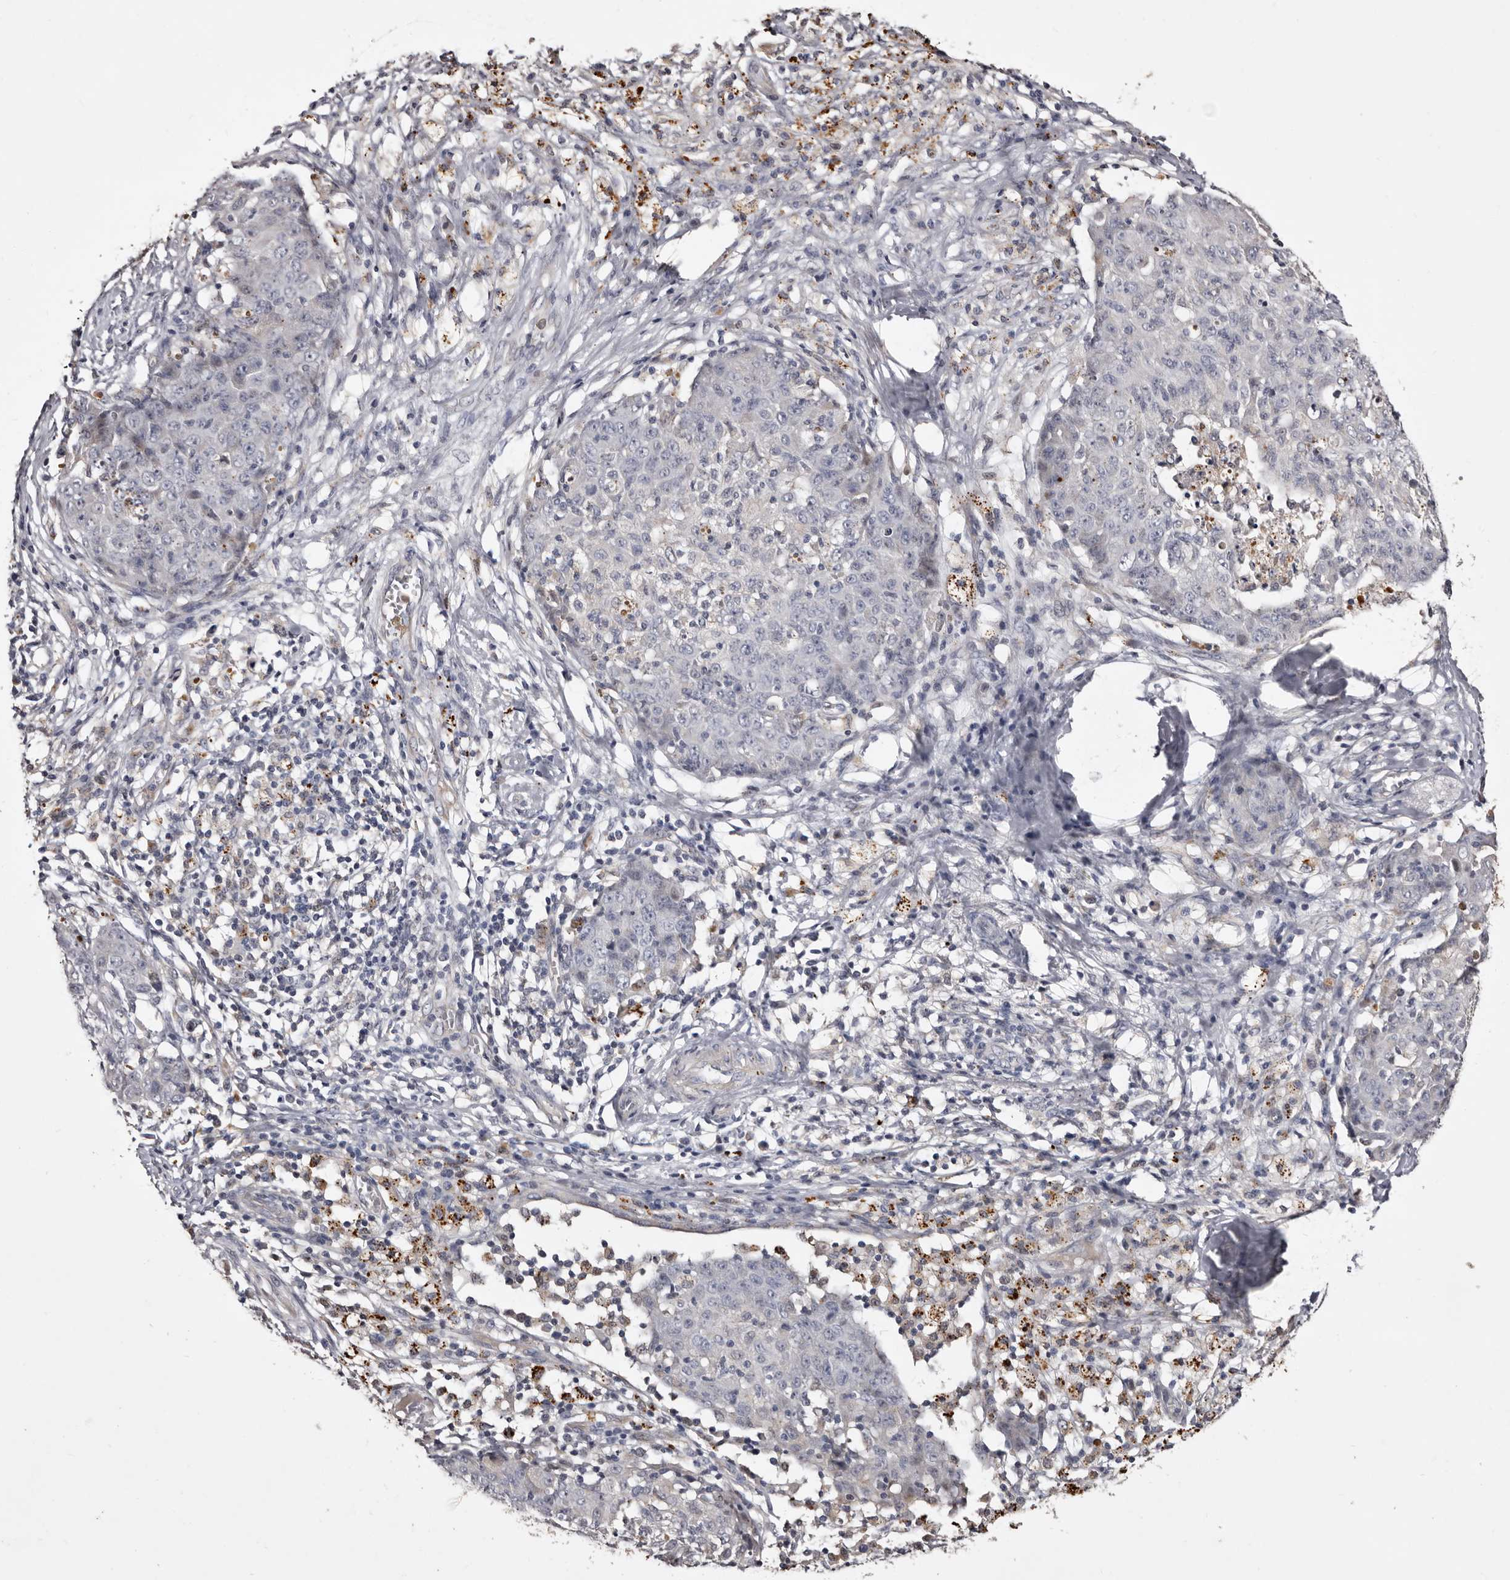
{"staining": {"intensity": "negative", "quantity": "none", "location": "none"}, "tissue": "ovarian cancer", "cell_type": "Tumor cells", "image_type": "cancer", "snomed": [{"axis": "morphology", "description": "Carcinoma, endometroid"}, {"axis": "topography", "description": "Ovary"}], "caption": "Tumor cells show no significant protein positivity in ovarian cancer (endometroid carcinoma). (Stains: DAB (3,3'-diaminobenzidine) immunohistochemistry (IHC) with hematoxylin counter stain, Microscopy: brightfield microscopy at high magnification).", "gene": "SLC10A4", "patient": {"sex": "female", "age": 42}}